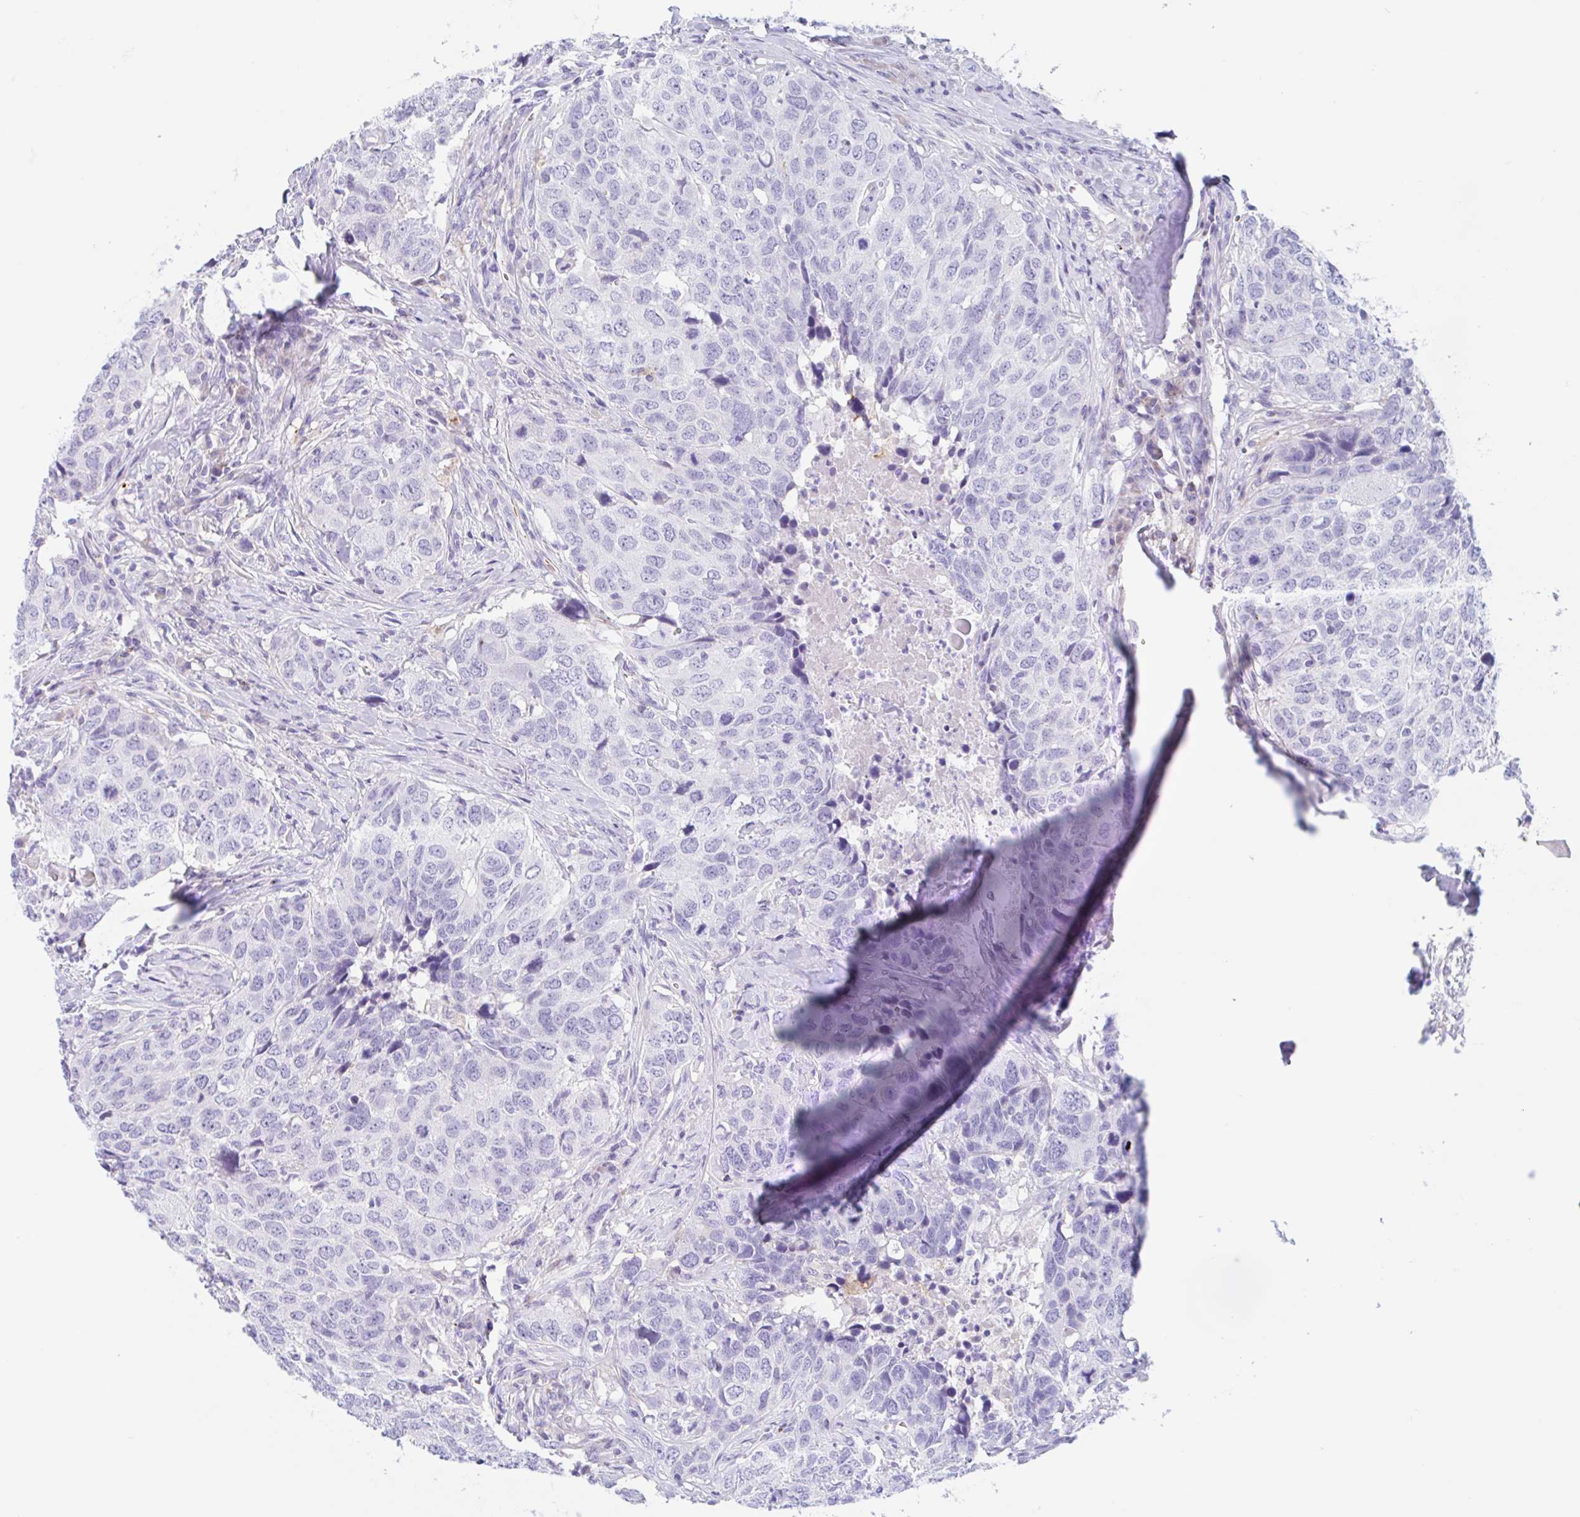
{"staining": {"intensity": "negative", "quantity": "none", "location": "none"}, "tissue": "head and neck cancer", "cell_type": "Tumor cells", "image_type": "cancer", "snomed": [{"axis": "morphology", "description": "Normal tissue, NOS"}, {"axis": "morphology", "description": "Squamous cell carcinoma, NOS"}, {"axis": "topography", "description": "Skeletal muscle"}, {"axis": "topography", "description": "Vascular tissue"}, {"axis": "topography", "description": "Peripheral nerve tissue"}, {"axis": "topography", "description": "Head-Neck"}], "caption": "DAB (3,3'-diaminobenzidine) immunohistochemical staining of head and neck cancer (squamous cell carcinoma) exhibits no significant staining in tumor cells. Brightfield microscopy of immunohistochemistry (IHC) stained with DAB (3,3'-diaminobenzidine) (brown) and hematoxylin (blue), captured at high magnification.", "gene": "ANKRD9", "patient": {"sex": "male", "age": 66}}